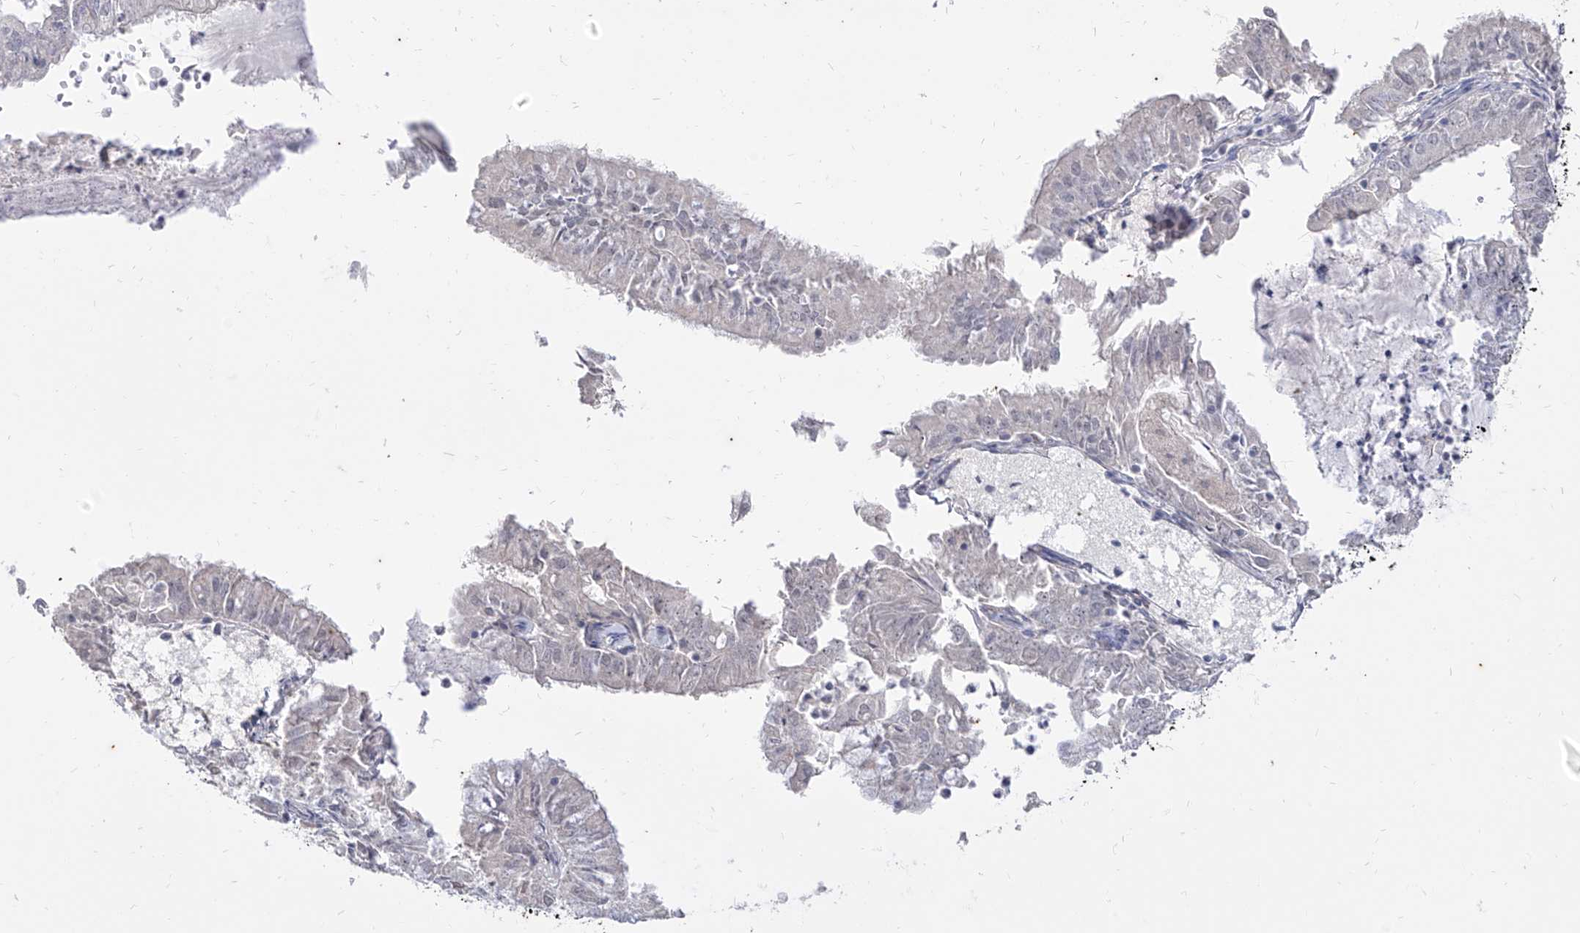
{"staining": {"intensity": "negative", "quantity": "none", "location": "none"}, "tissue": "endometrial cancer", "cell_type": "Tumor cells", "image_type": "cancer", "snomed": [{"axis": "morphology", "description": "Adenocarcinoma, NOS"}, {"axis": "topography", "description": "Endometrium"}], "caption": "A photomicrograph of human endometrial cancer (adenocarcinoma) is negative for staining in tumor cells.", "gene": "PHF20L1", "patient": {"sex": "female", "age": 57}}